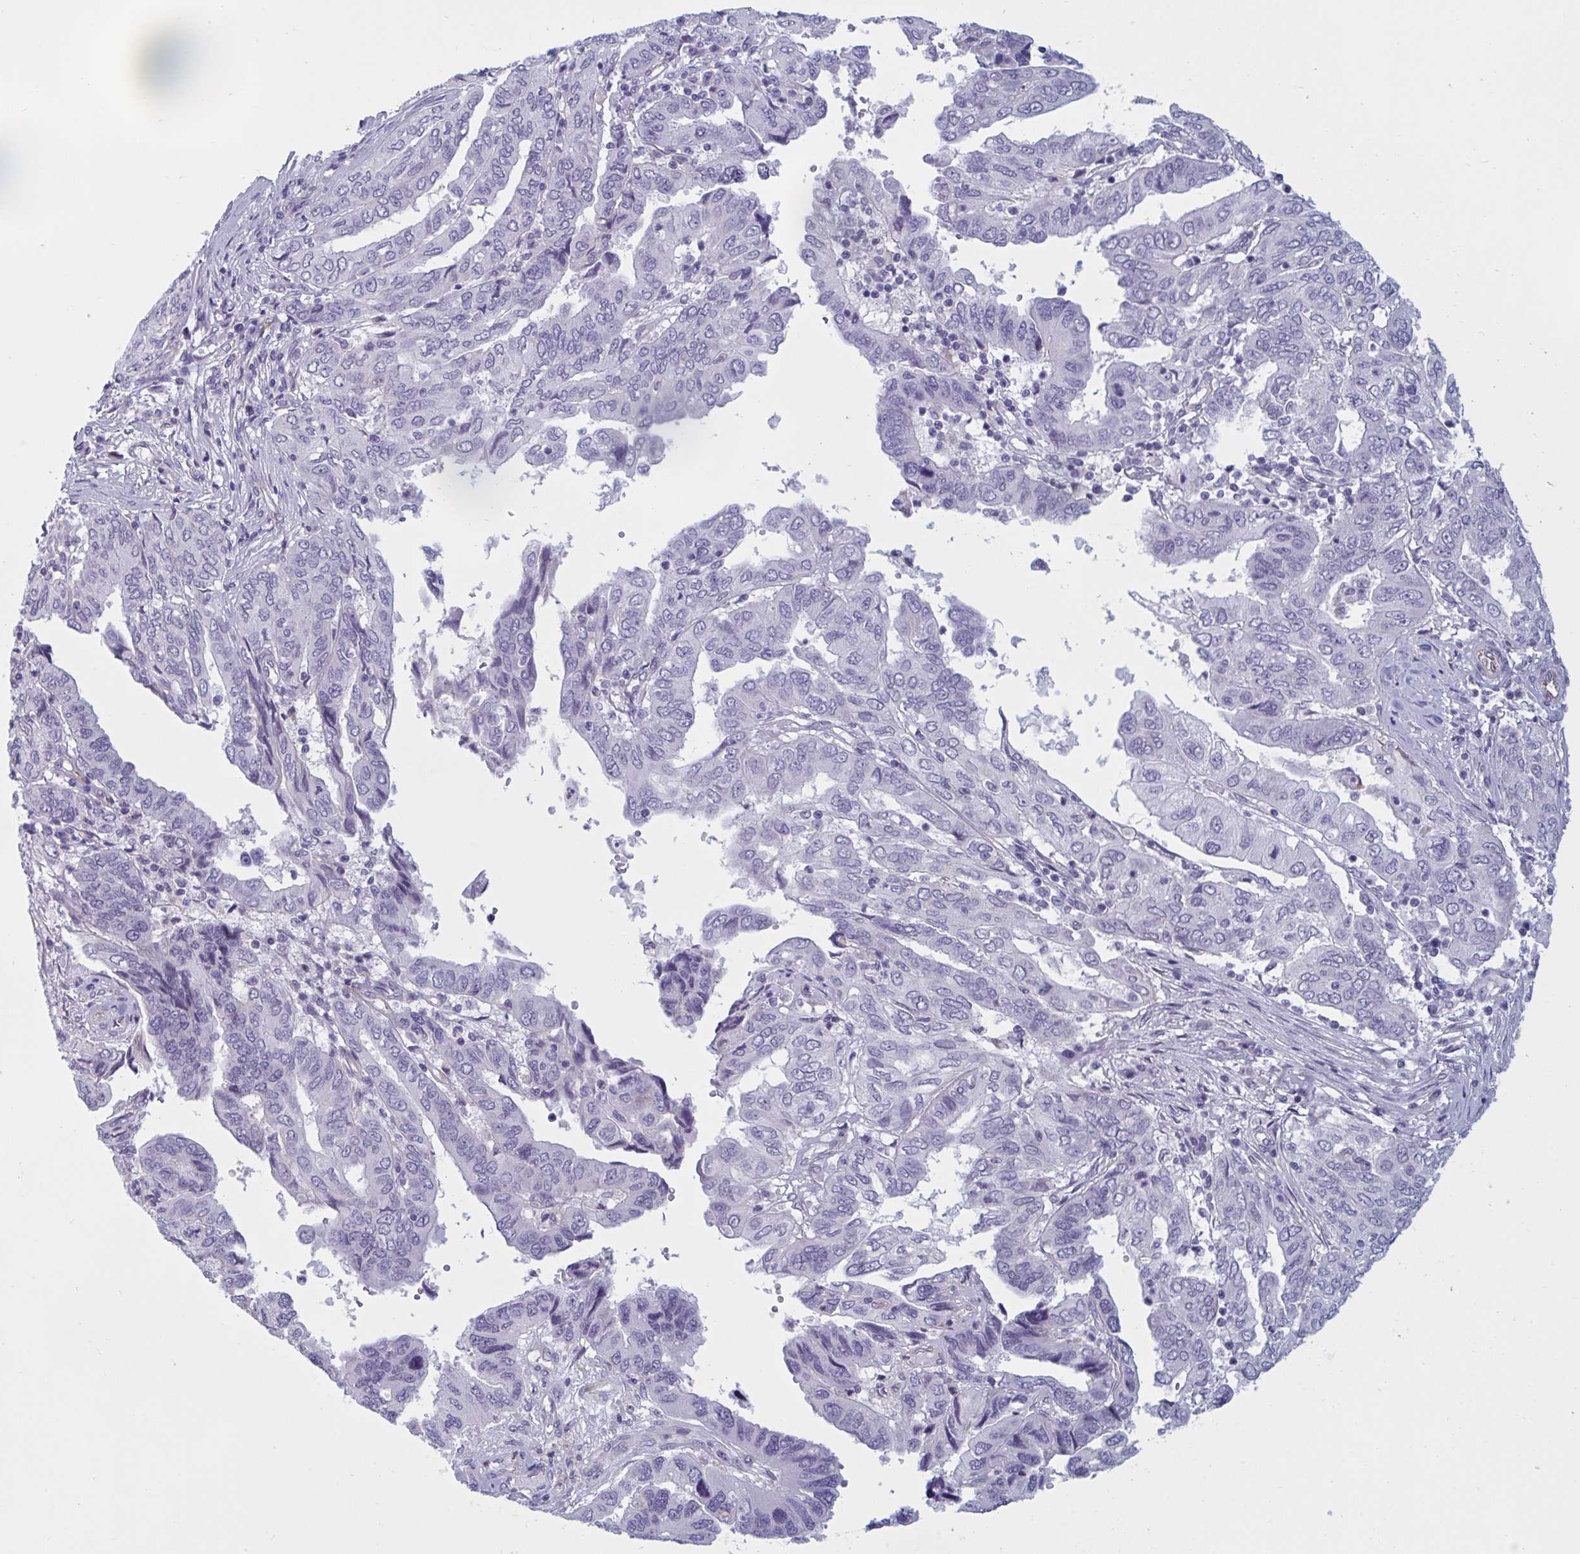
{"staining": {"intensity": "negative", "quantity": "none", "location": "none"}, "tissue": "ovarian cancer", "cell_type": "Tumor cells", "image_type": "cancer", "snomed": [{"axis": "morphology", "description": "Cystadenocarcinoma, serous, NOS"}, {"axis": "topography", "description": "Ovary"}], "caption": "High power microscopy micrograph of an immunohistochemistry (IHC) histopathology image of ovarian cancer (serous cystadenocarcinoma), revealing no significant staining in tumor cells.", "gene": "OR1L3", "patient": {"sex": "female", "age": 79}}